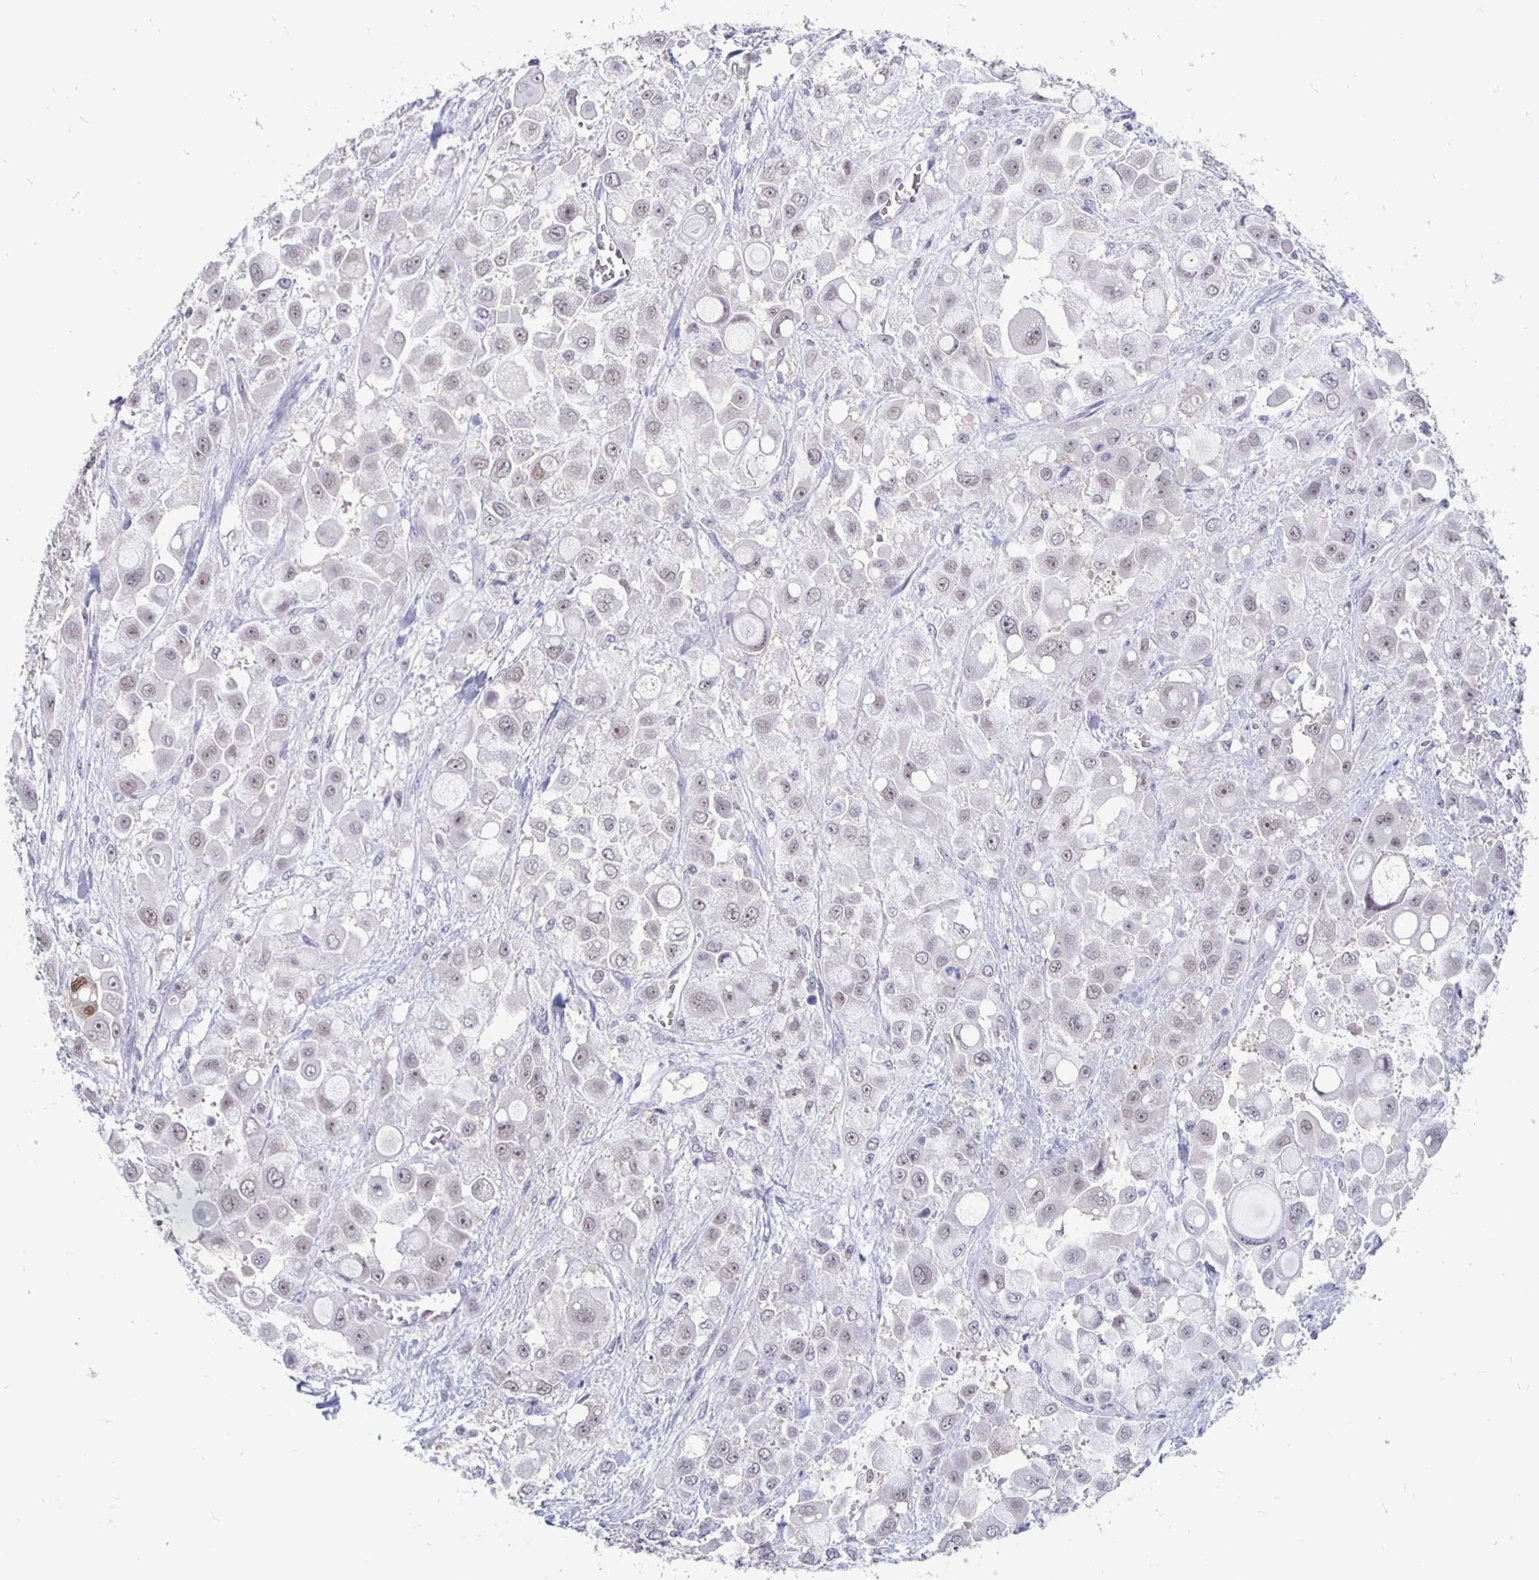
{"staining": {"intensity": "weak", "quantity": "<25%", "location": "nuclear"}, "tissue": "stomach cancer", "cell_type": "Tumor cells", "image_type": "cancer", "snomed": [{"axis": "morphology", "description": "Adenocarcinoma, NOS"}, {"axis": "topography", "description": "Stomach"}], "caption": "The photomicrograph reveals no significant positivity in tumor cells of stomach adenocarcinoma. (Immunohistochemistry, brightfield microscopy, high magnification).", "gene": "ZNF691", "patient": {"sex": "female", "age": 76}}